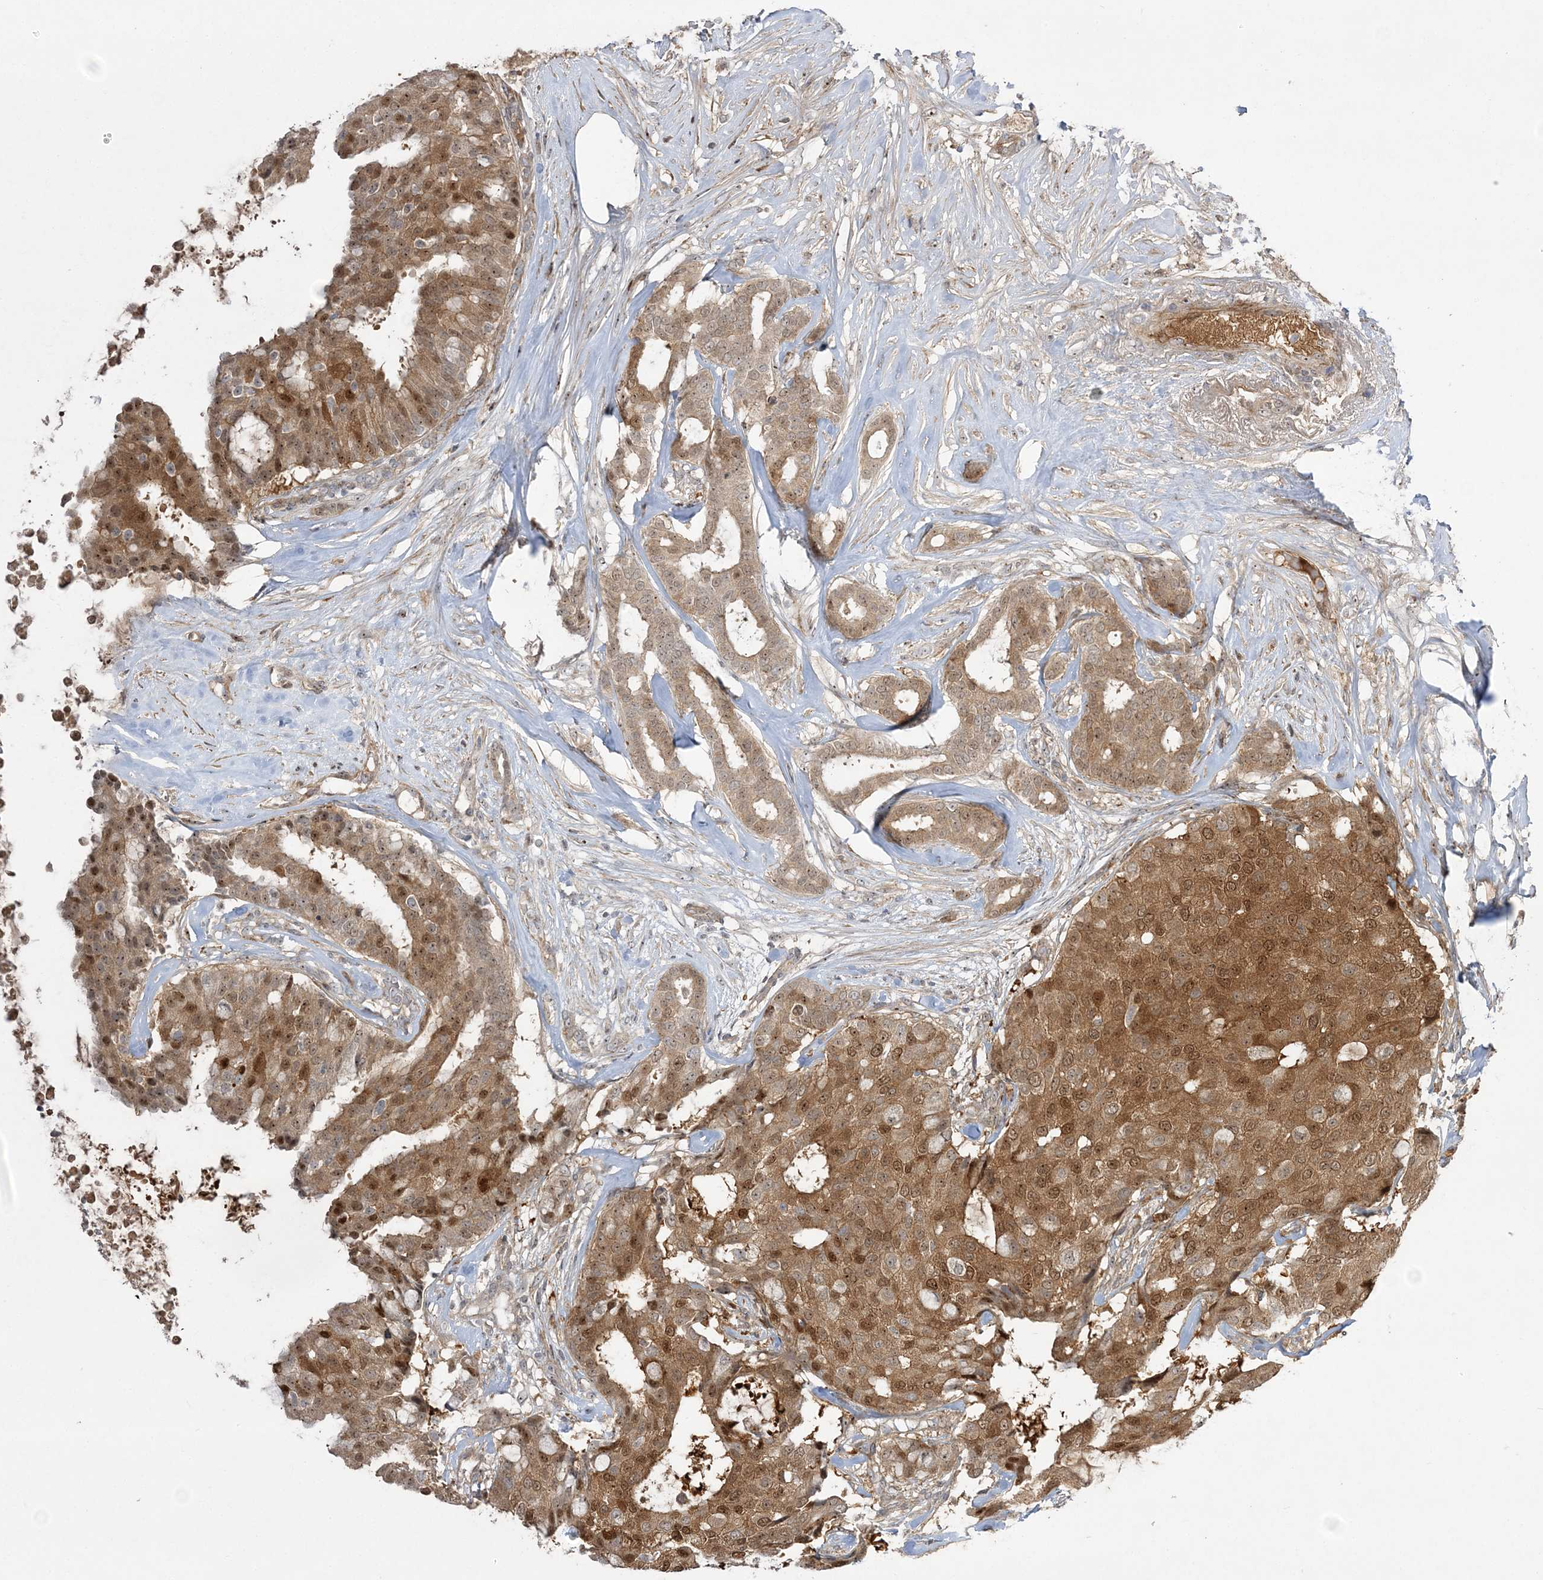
{"staining": {"intensity": "moderate", "quantity": ">75%", "location": "cytoplasmic/membranous,nuclear"}, "tissue": "breast cancer", "cell_type": "Tumor cells", "image_type": "cancer", "snomed": [{"axis": "morphology", "description": "Duct carcinoma"}, {"axis": "topography", "description": "Breast"}], "caption": "DAB (3,3'-diaminobenzidine) immunohistochemical staining of human breast cancer (invasive ductal carcinoma) reveals moderate cytoplasmic/membranous and nuclear protein staining in approximately >75% of tumor cells.", "gene": "NPM3", "patient": {"sex": "female", "age": 75}}